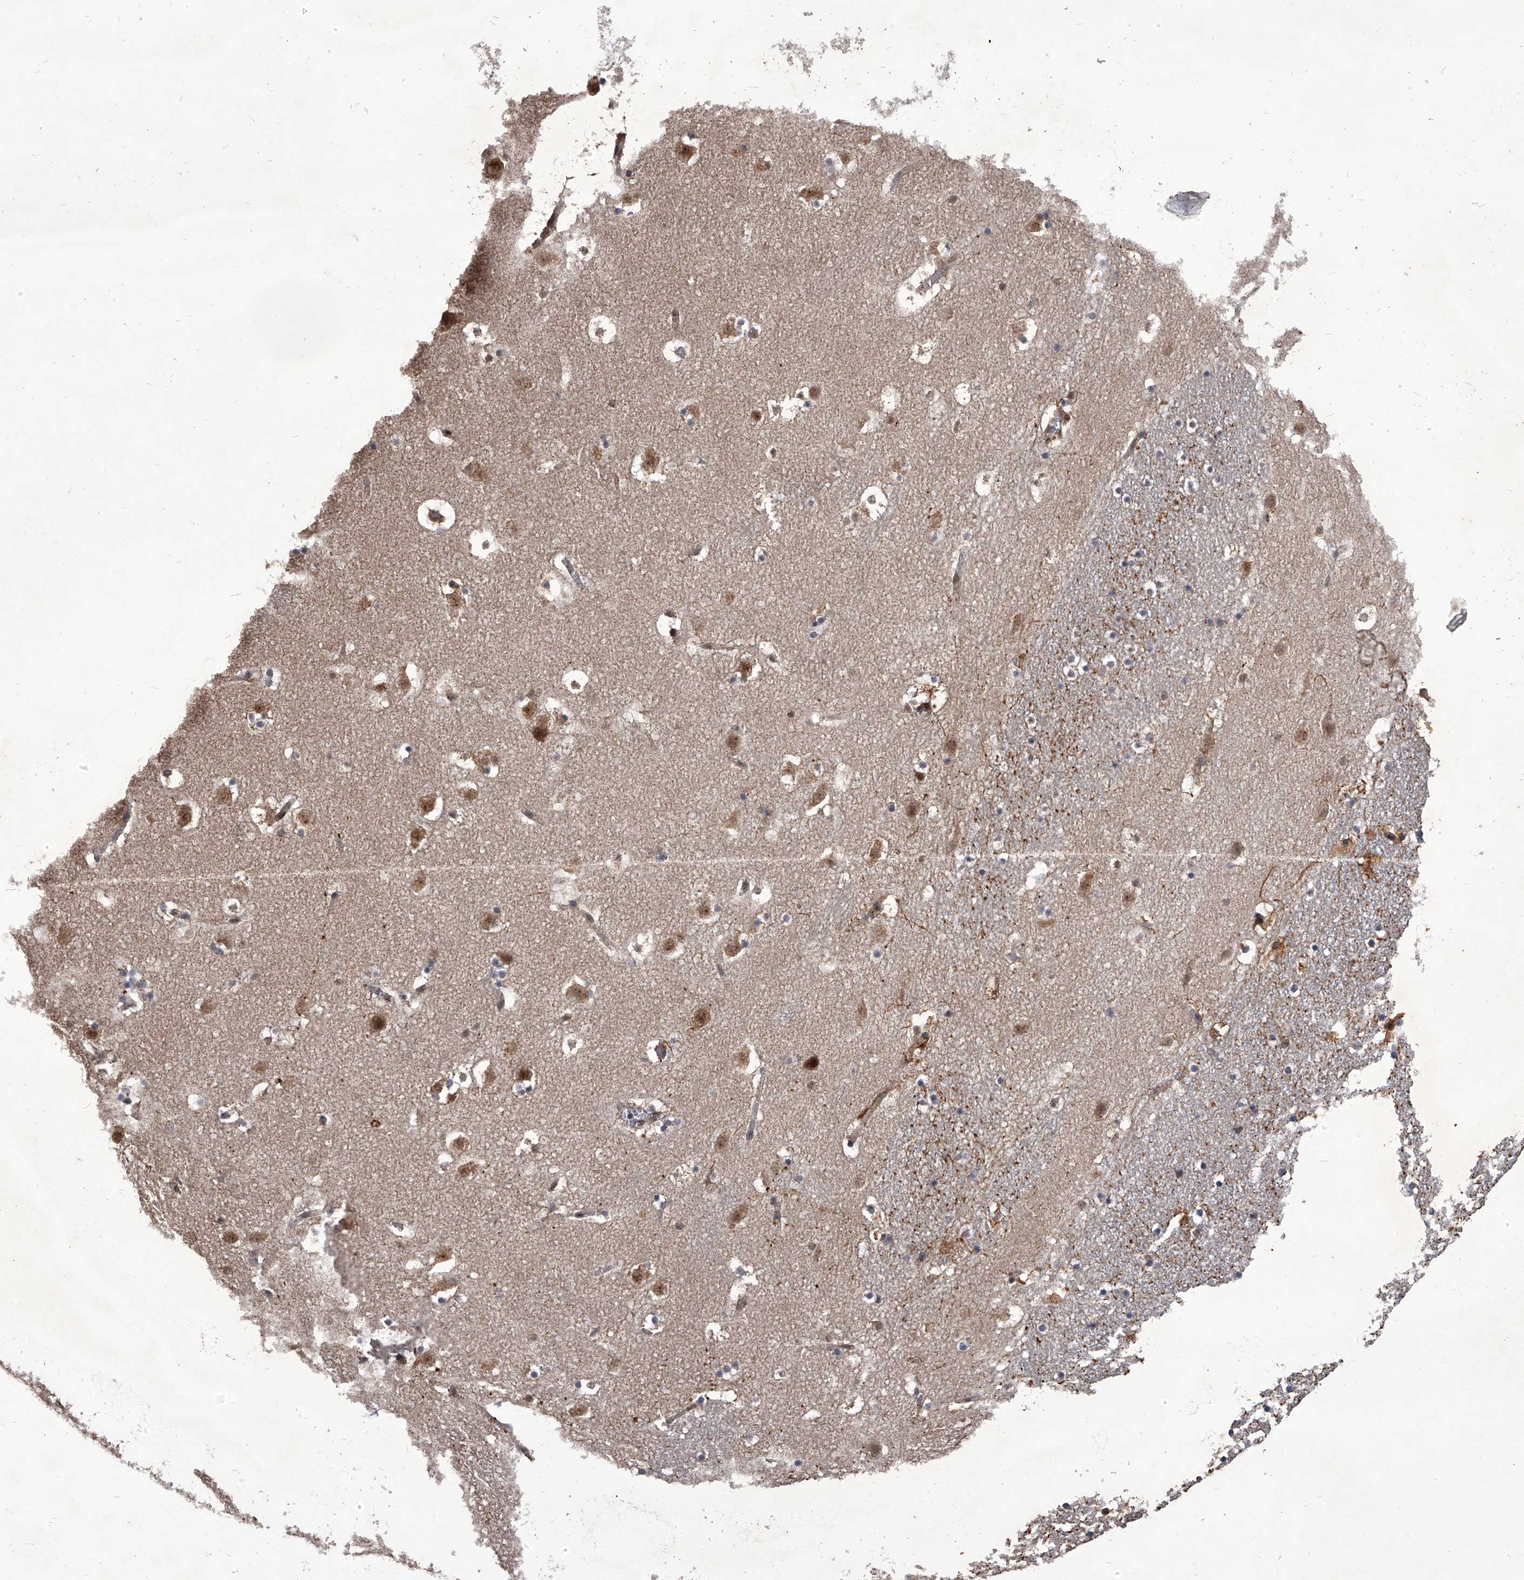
{"staining": {"intensity": "moderate", "quantity": "<25%", "location": "cytoplasmic/membranous"}, "tissue": "caudate", "cell_type": "Glial cells", "image_type": "normal", "snomed": [{"axis": "morphology", "description": "Normal tissue, NOS"}, {"axis": "topography", "description": "Lateral ventricle wall"}], "caption": "A high-resolution image shows immunohistochemistry (IHC) staining of unremarkable caudate, which demonstrates moderate cytoplasmic/membranous expression in about <25% of glial cells. Immunohistochemistry stains the protein of interest in brown and the nuclei are stained blue.", "gene": "CMTR1", "patient": {"sex": "male", "age": 45}}